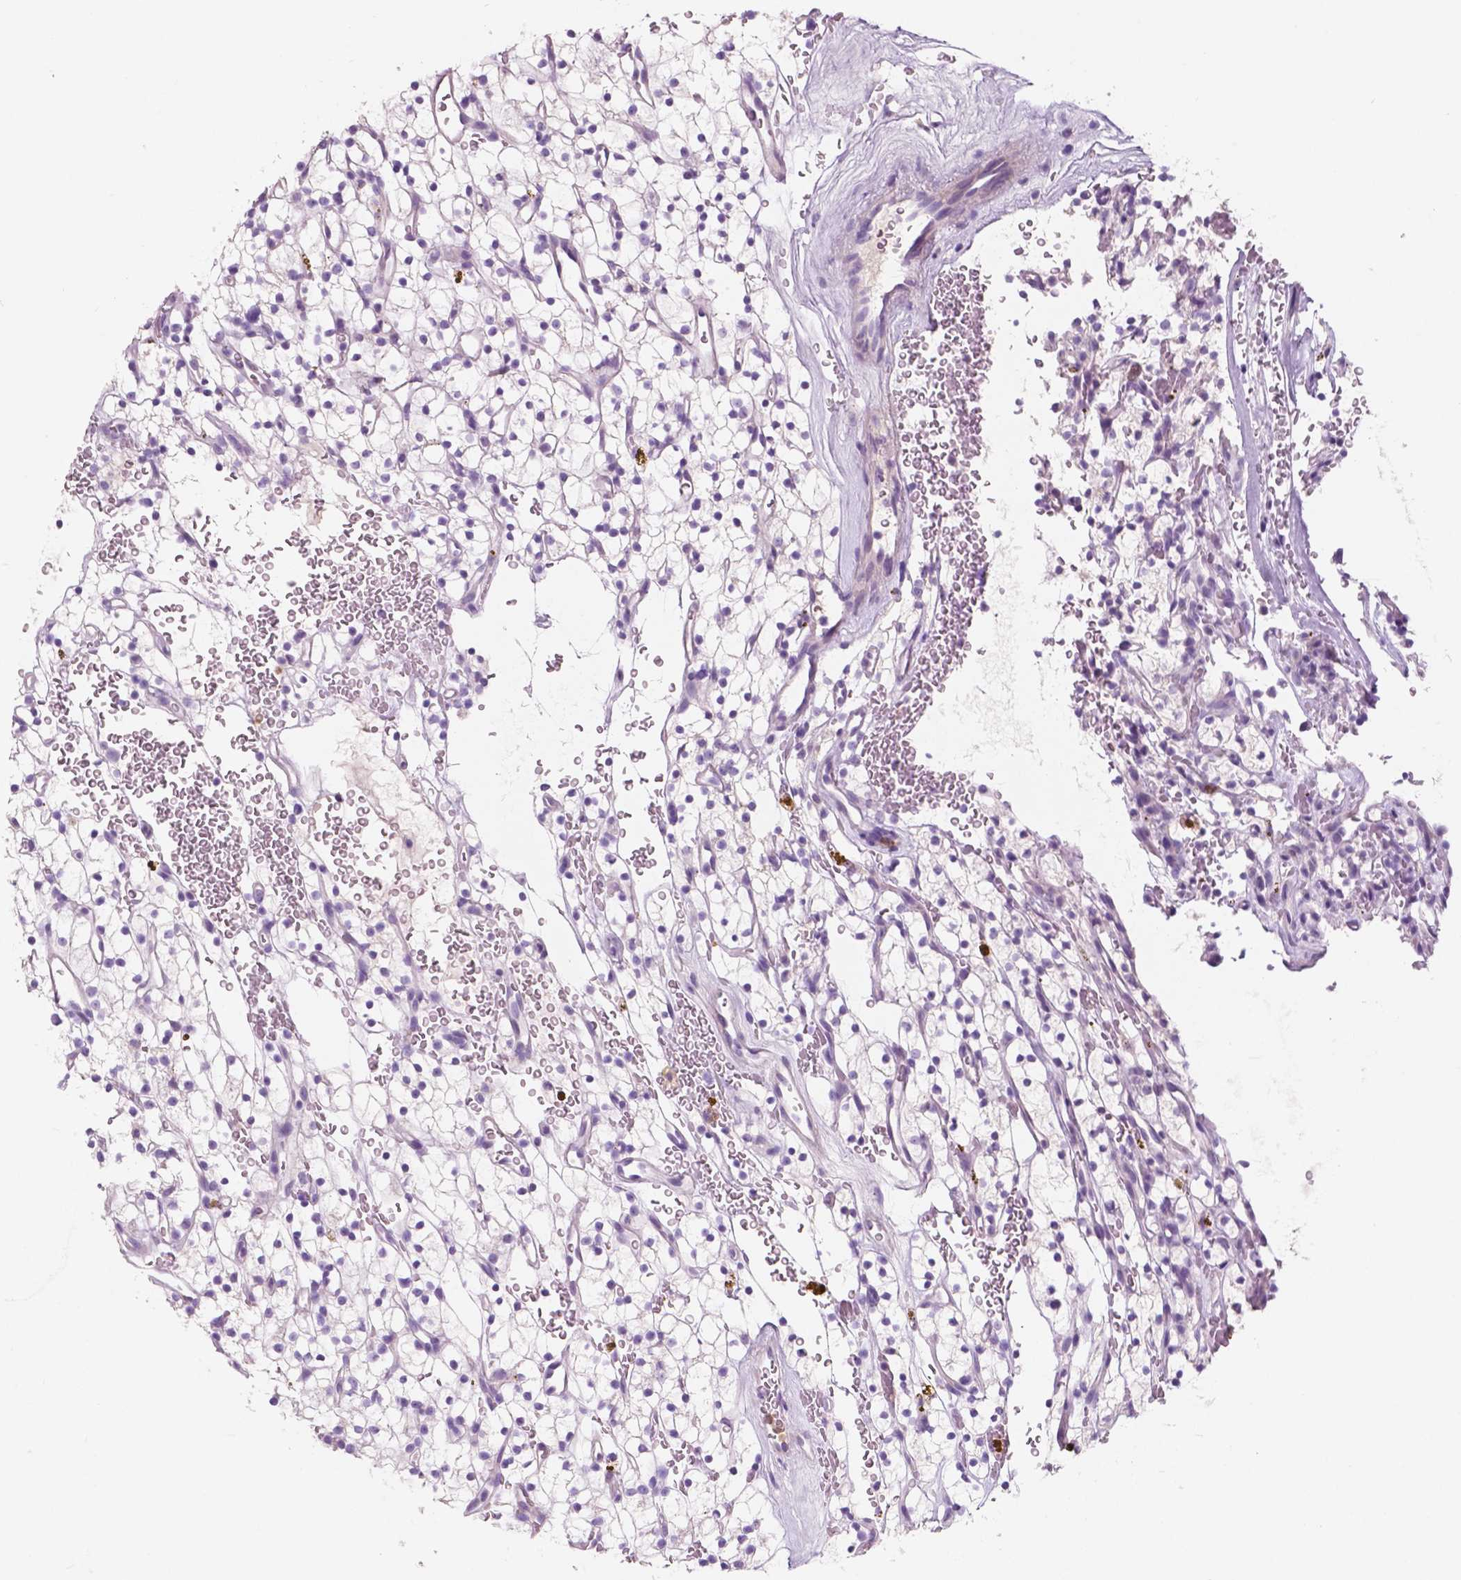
{"staining": {"intensity": "negative", "quantity": "none", "location": "none"}, "tissue": "renal cancer", "cell_type": "Tumor cells", "image_type": "cancer", "snomed": [{"axis": "morphology", "description": "Adenocarcinoma, NOS"}, {"axis": "topography", "description": "Kidney"}], "caption": "This is an immunohistochemistry histopathology image of renal adenocarcinoma. There is no expression in tumor cells.", "gene": "CUZD1", "patient": {"sex": "female", "age": 64}}